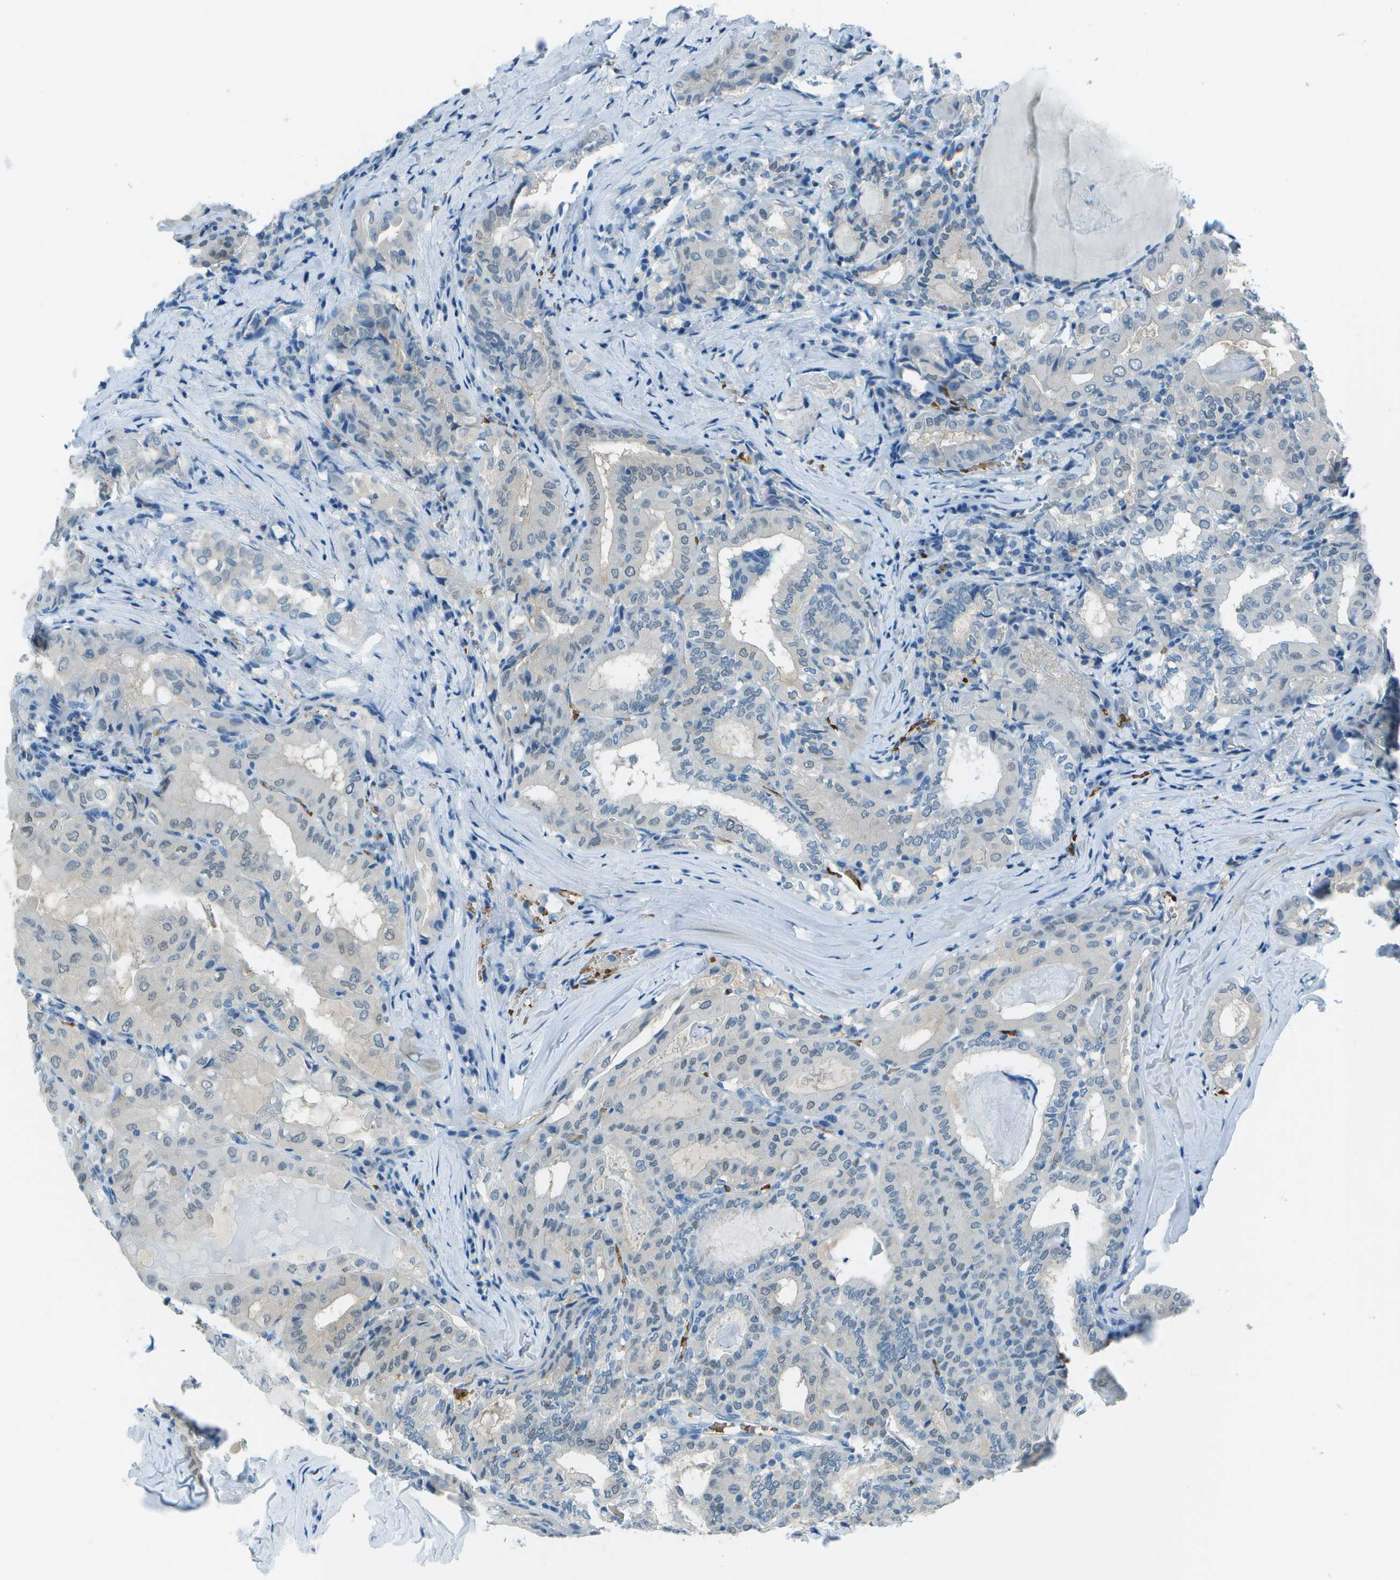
{"staining": {"intensity": "weak", "quantity": "<25%", "location": "nuclear"}, "tissue": "thyroid cancer", "cell_type": "Tumor cells", "image_type": "cancer", "snomed": [{"axis": "morphology", "description": "Papillary adenocarcinoma, NOS"}, {"axis": "topography", "description": "Thyroid gland"}], "caption": "Tumor cells show no significant positivity in thyroid cancer (papillary adenocarcinoma). (Brightfield microscopy of DAB (3,3'-diaminobenzidine) immunohistochemistry (IHC) at high magnification).", "gene": "ASL", "patient": {"sex": "female", "age": 42}}